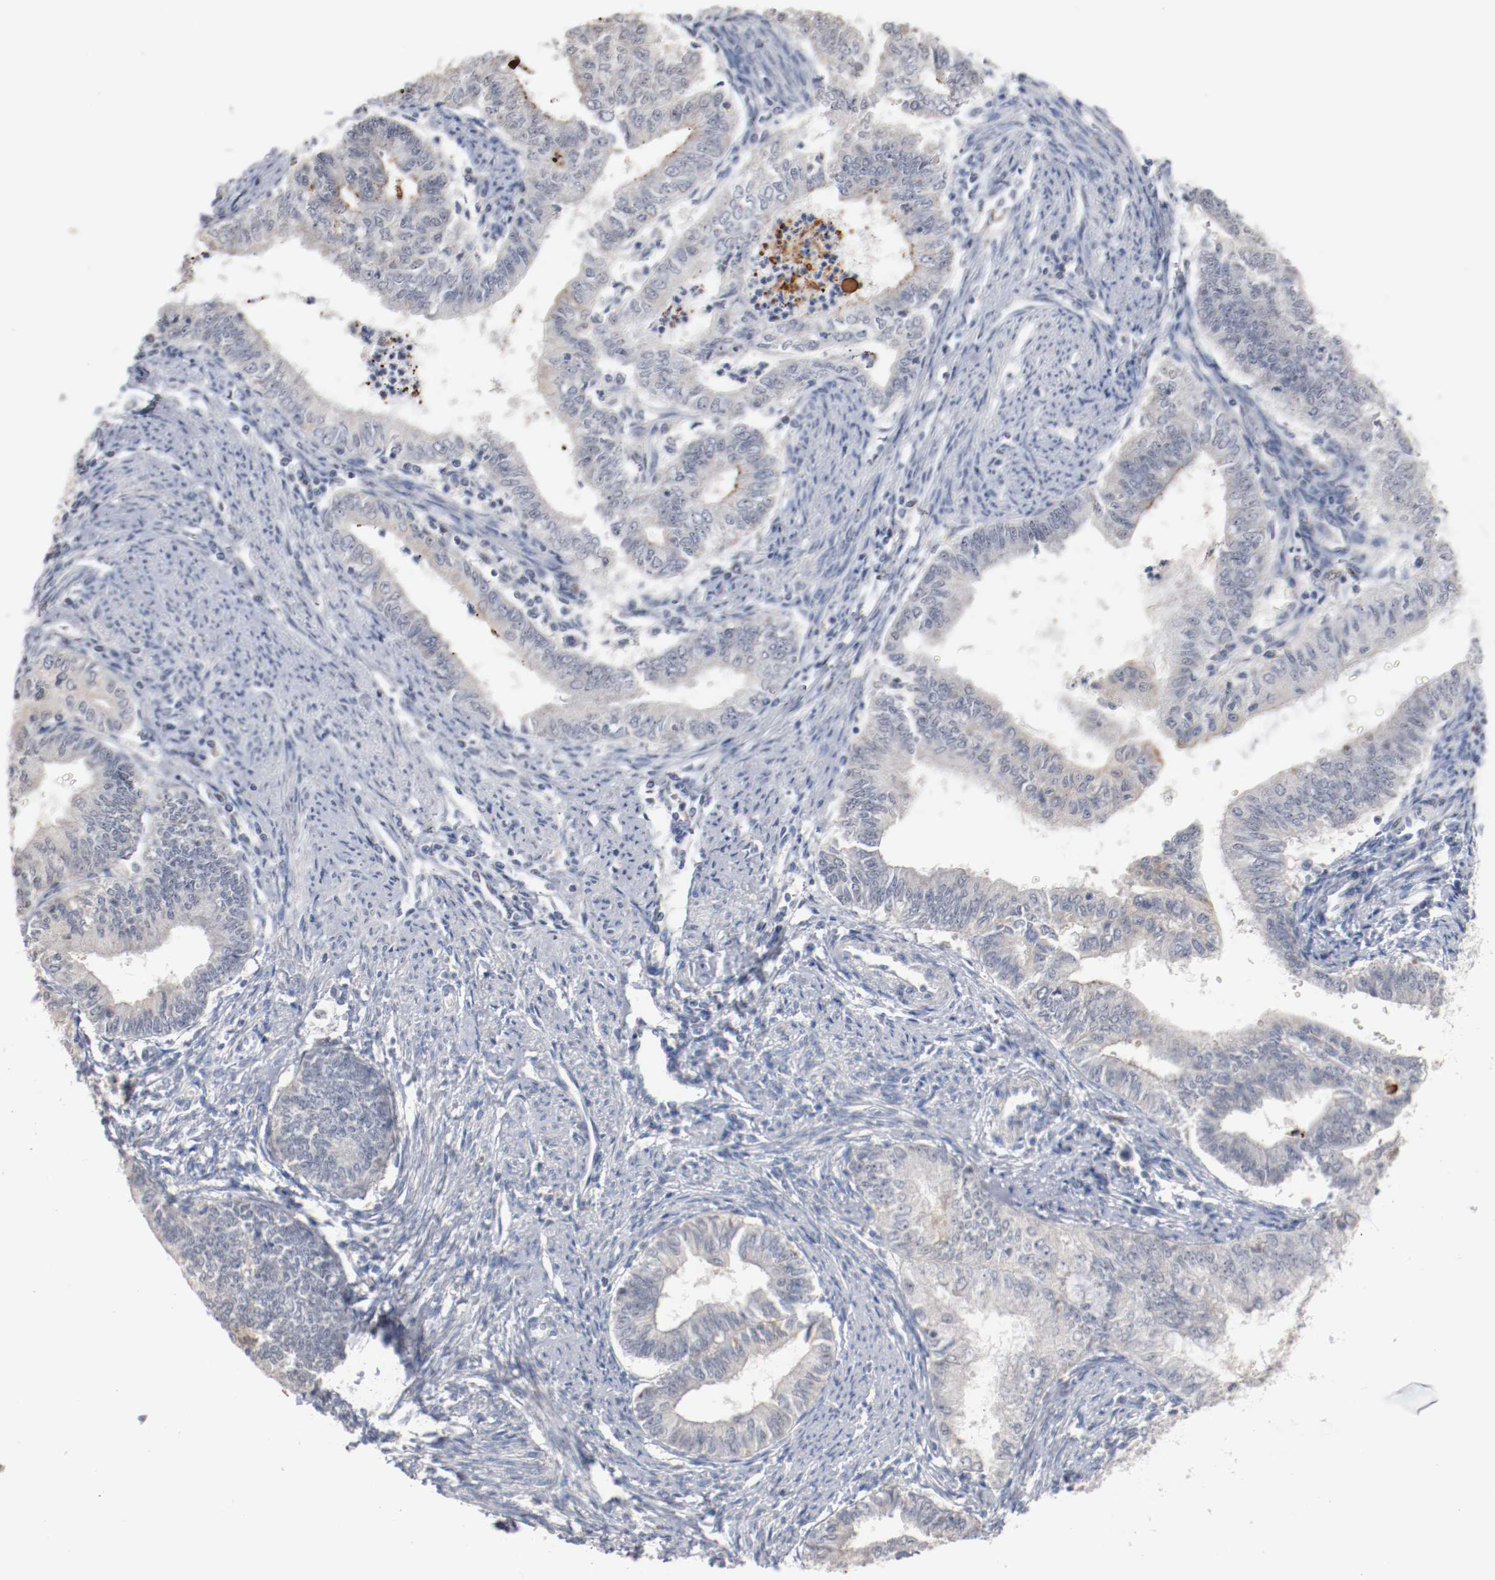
{"staining": {"intensity": "negative", "quantity": "none", "location": "none"}, "tissue": "endometrial cancer", "cell_type": "Tumor cells", "image_type": "cancer", "snomed": [{"axis": "morphology", "description": "Adenocarcinoma, NOS"}, {"axis": "topography", "description": "Endometrium"}], "caption": "Immunohistochemical staining of endometrial adenocarcinoma demonstrates no significant expression in tumor cells.", "gene": "ERICH1", "patient": {"sex": "female", "age": 66}}